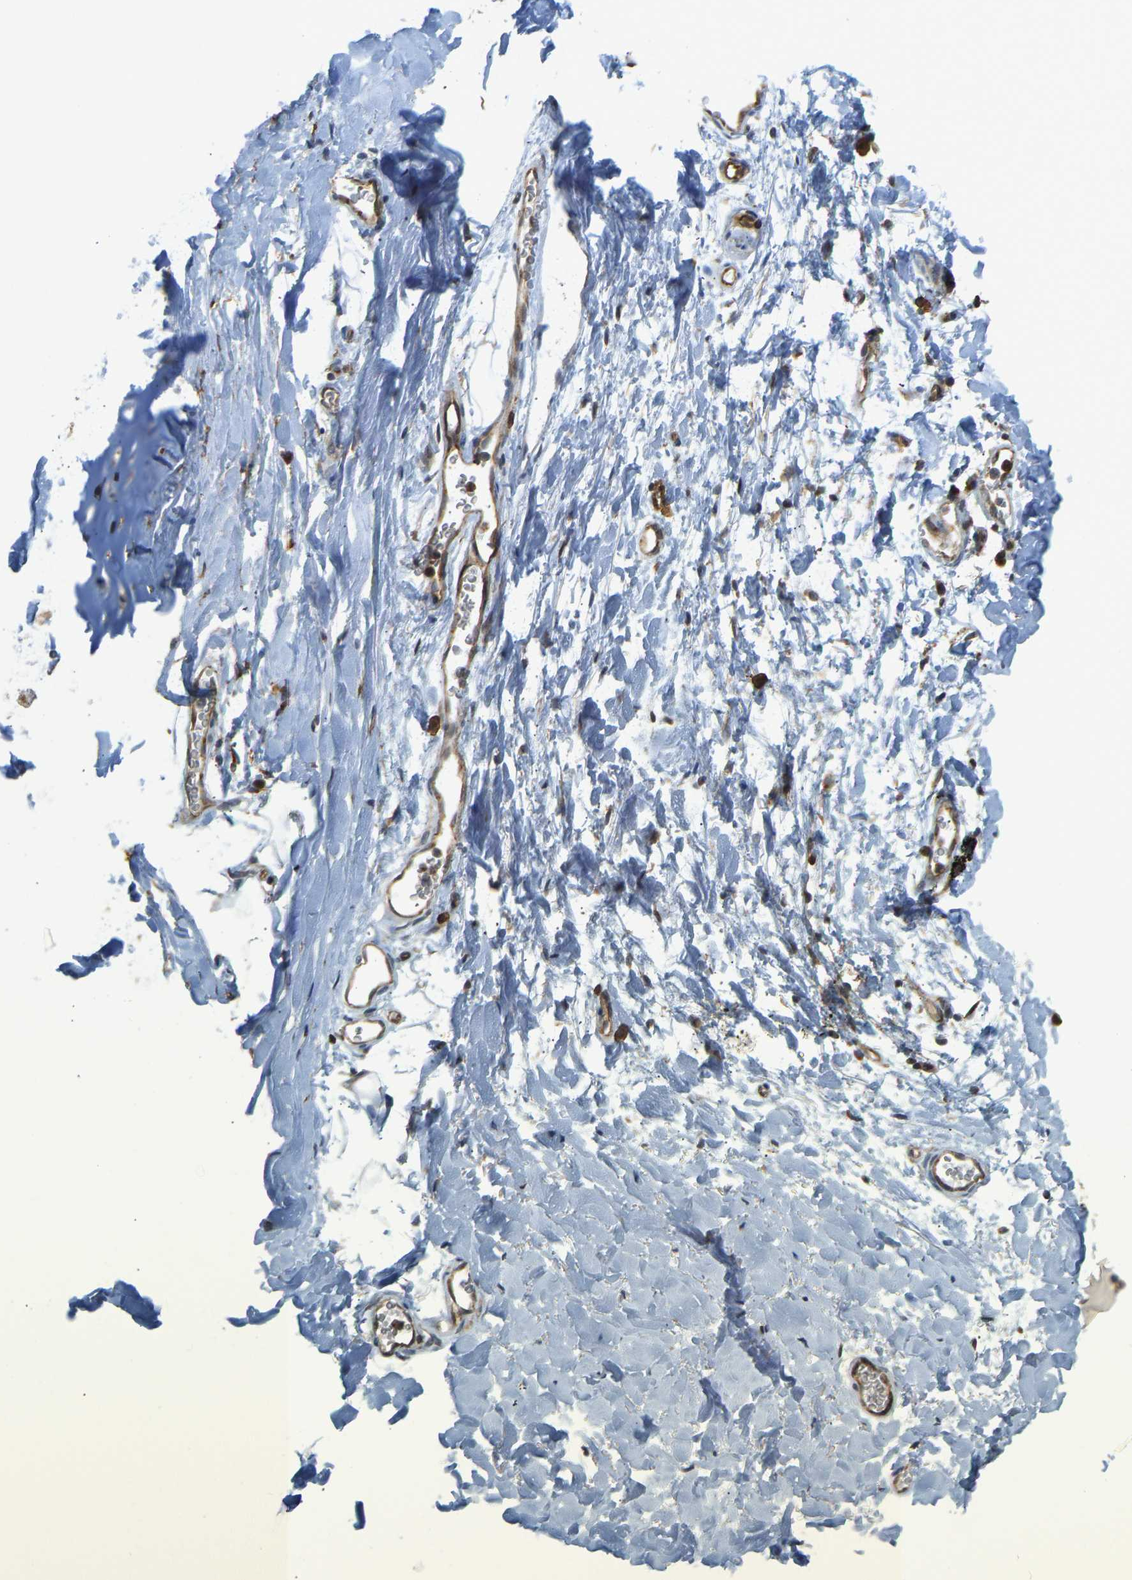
{"staining": {"intensity": "weak", "quantity": ">75%", "location": "cytoplasmic/membranous"}, "tissue": "adipose tissue", "cell_type": "Adipocytes", "image_type": "normal", "snomed": [{"axis": "morphology", "description": "Normal tissue, NOS"}, {"axis": "topography", "description": "Cartilage tissue"}, {"axis": "topography", "description": "Bronchus"}], "caption": "This image demonstrates IHC staining of unremarkable human adipose tissue, with low weak cytoplasmic/membranous expression in about >75% of adipocytes.", "gene": "KIAA1671", "patient": {"sex": "female", "age": 53}}